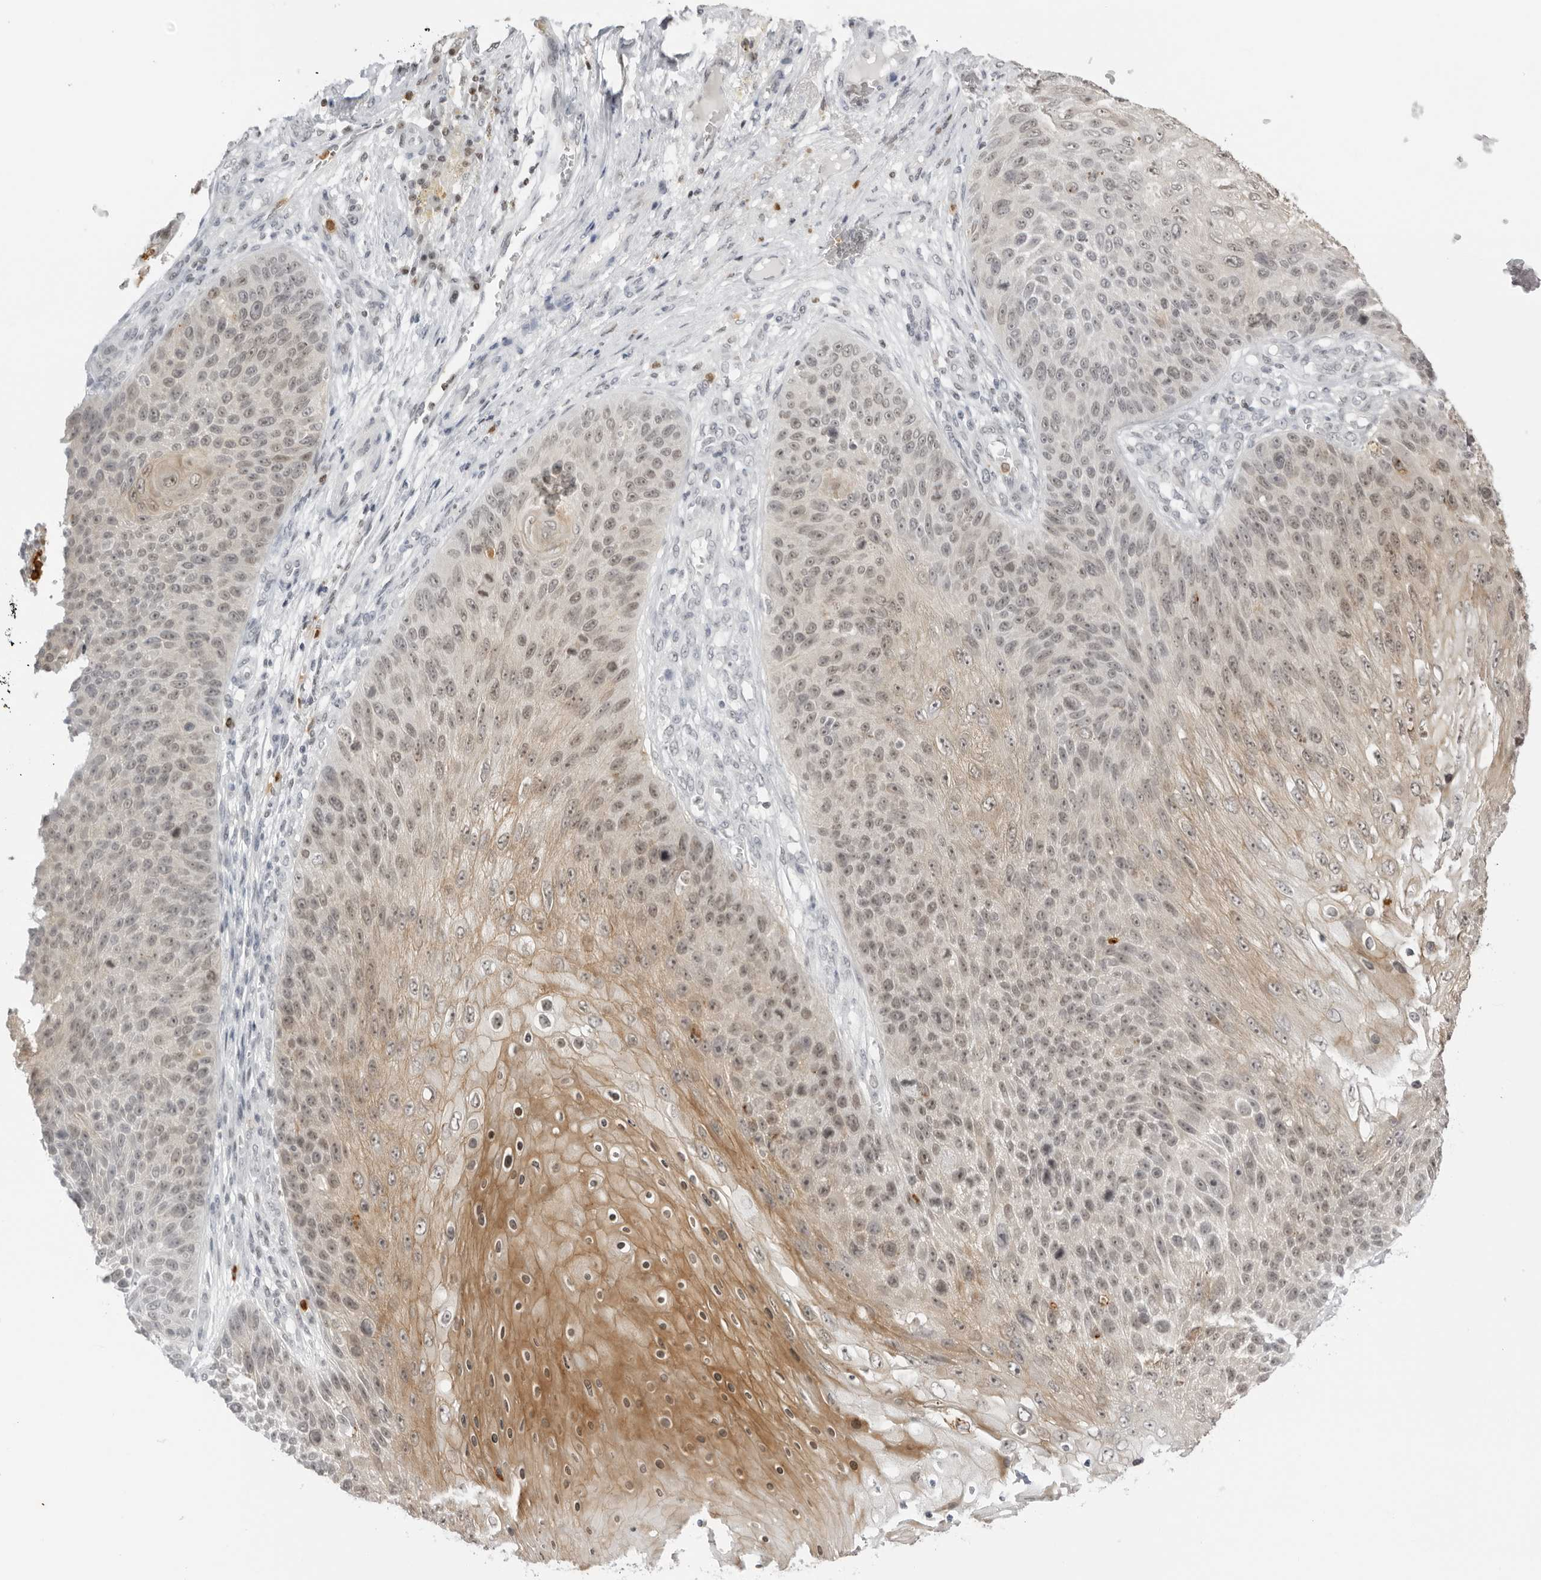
{"staining": {"intensity": "moderate", "quantity": "25%-75%", "location": "cytoplasmic/membranous,nuclear"}, "tissue": "skin cancer", "cell_type": "Tumor cells", "image_type": "cancer", "snomed": [{"axis": "morphology", "description": "Squamous cell carcinoma, NOS"}, {"axis": "topography", "description": "Skin"}], "caption": "A brown stain labels moderate cytoplasmic/membranous and nuclear staining of a protein in squamous cell carcinoma (skin) tumor cells.", "gene": "RNF146", "patient": {"sex": "female", "age": 88}}